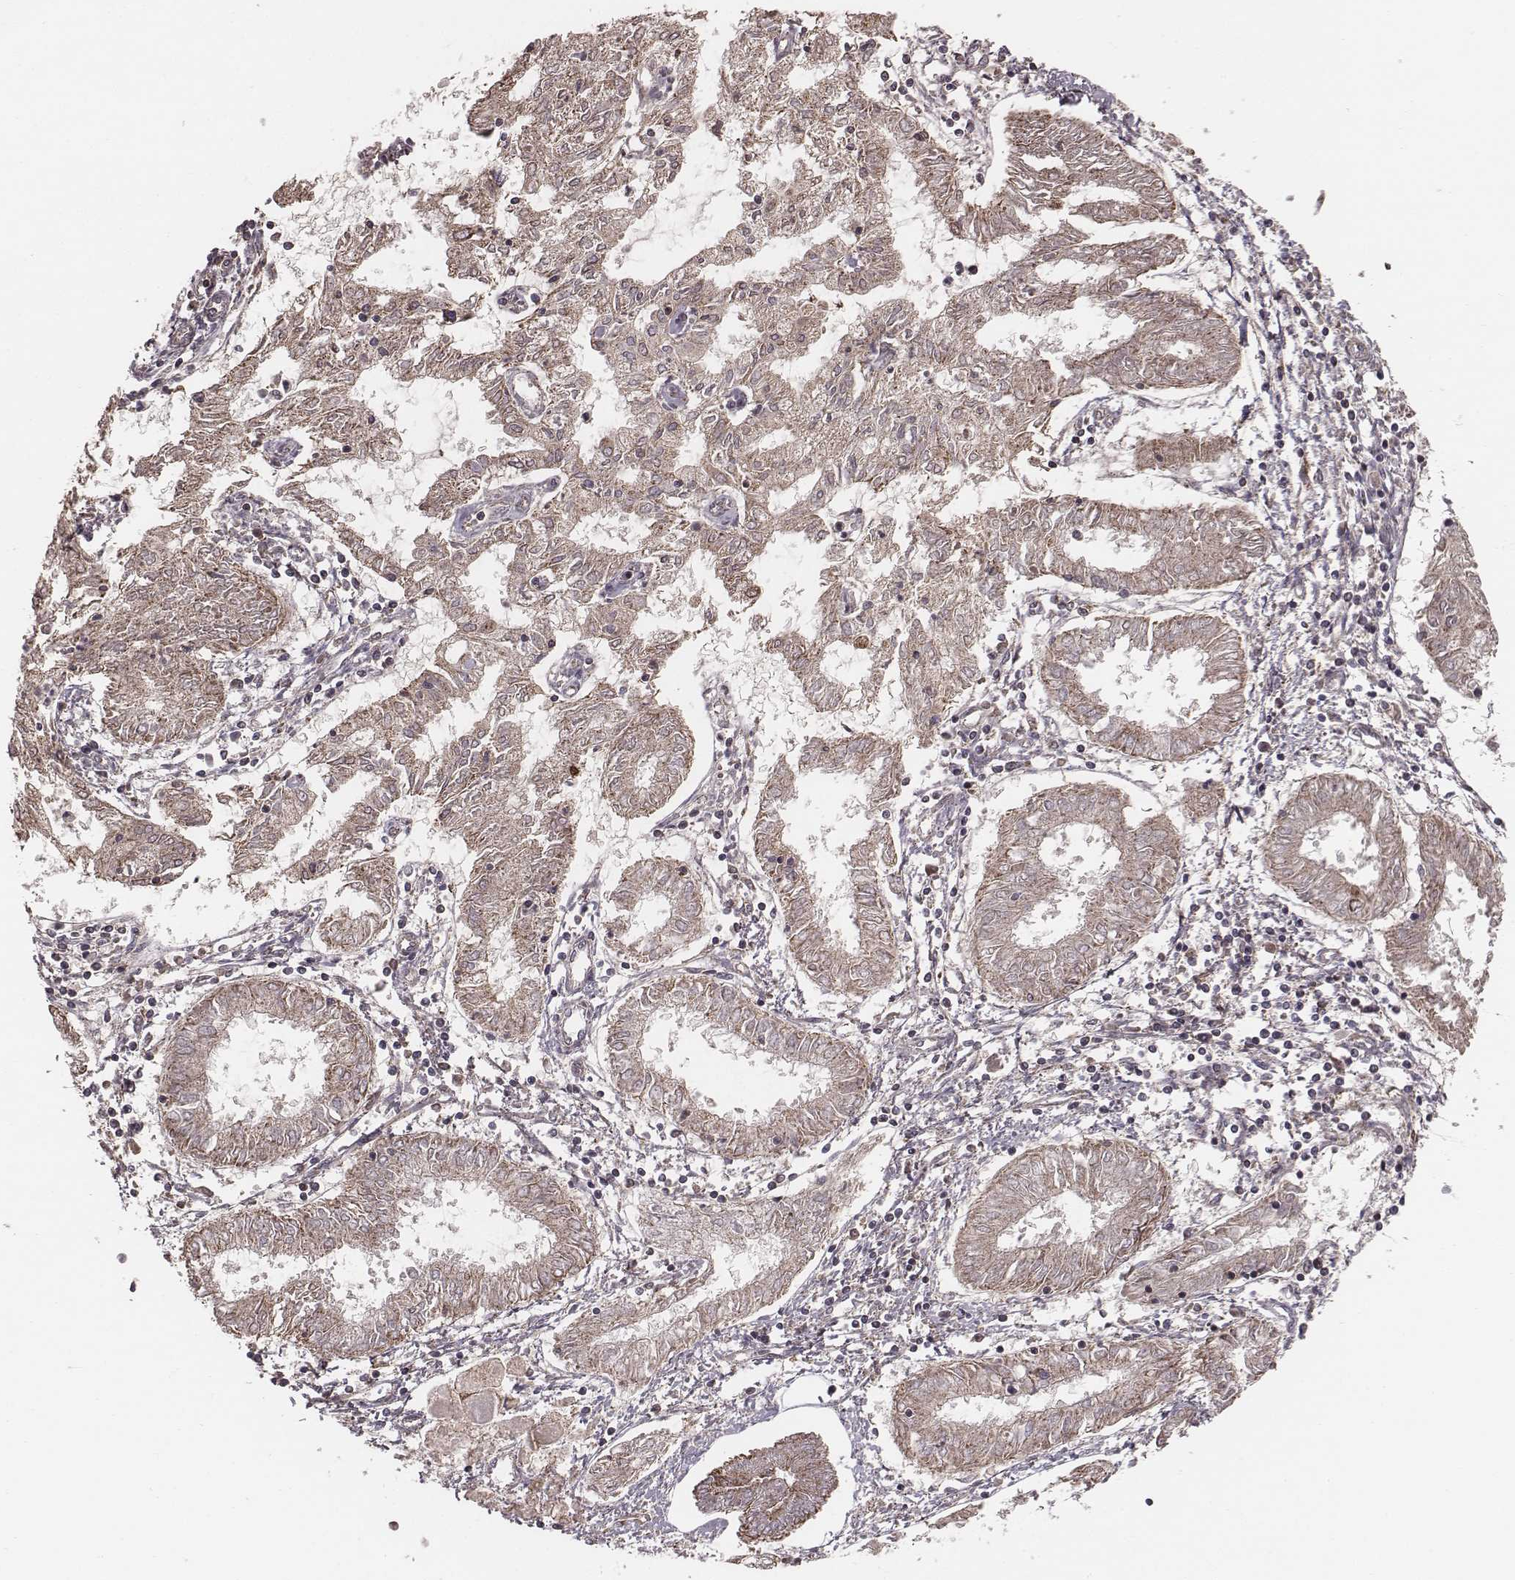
{"staining": {"intensity": "moderate", "quantity": ">75%", "location": "cytoplasmic/membranous"}, "tissue": "endometrial cancer", "cell_type": "Tumor cells", "image_type": "cancer", "snomed": [{"axis": "morphology", "description": "Adenocarcinoma, NOS"}, {"axis": "topography", "description": "Endometrium"}], "caption": "A brown stain highlights moderate cytoplasmic/membranous staining of a protein in human endometrial cancer (adenocarcinoma) tumor cells.", "gene": "PDCD2L", "patient": {"sex": "female", "age": 68}}